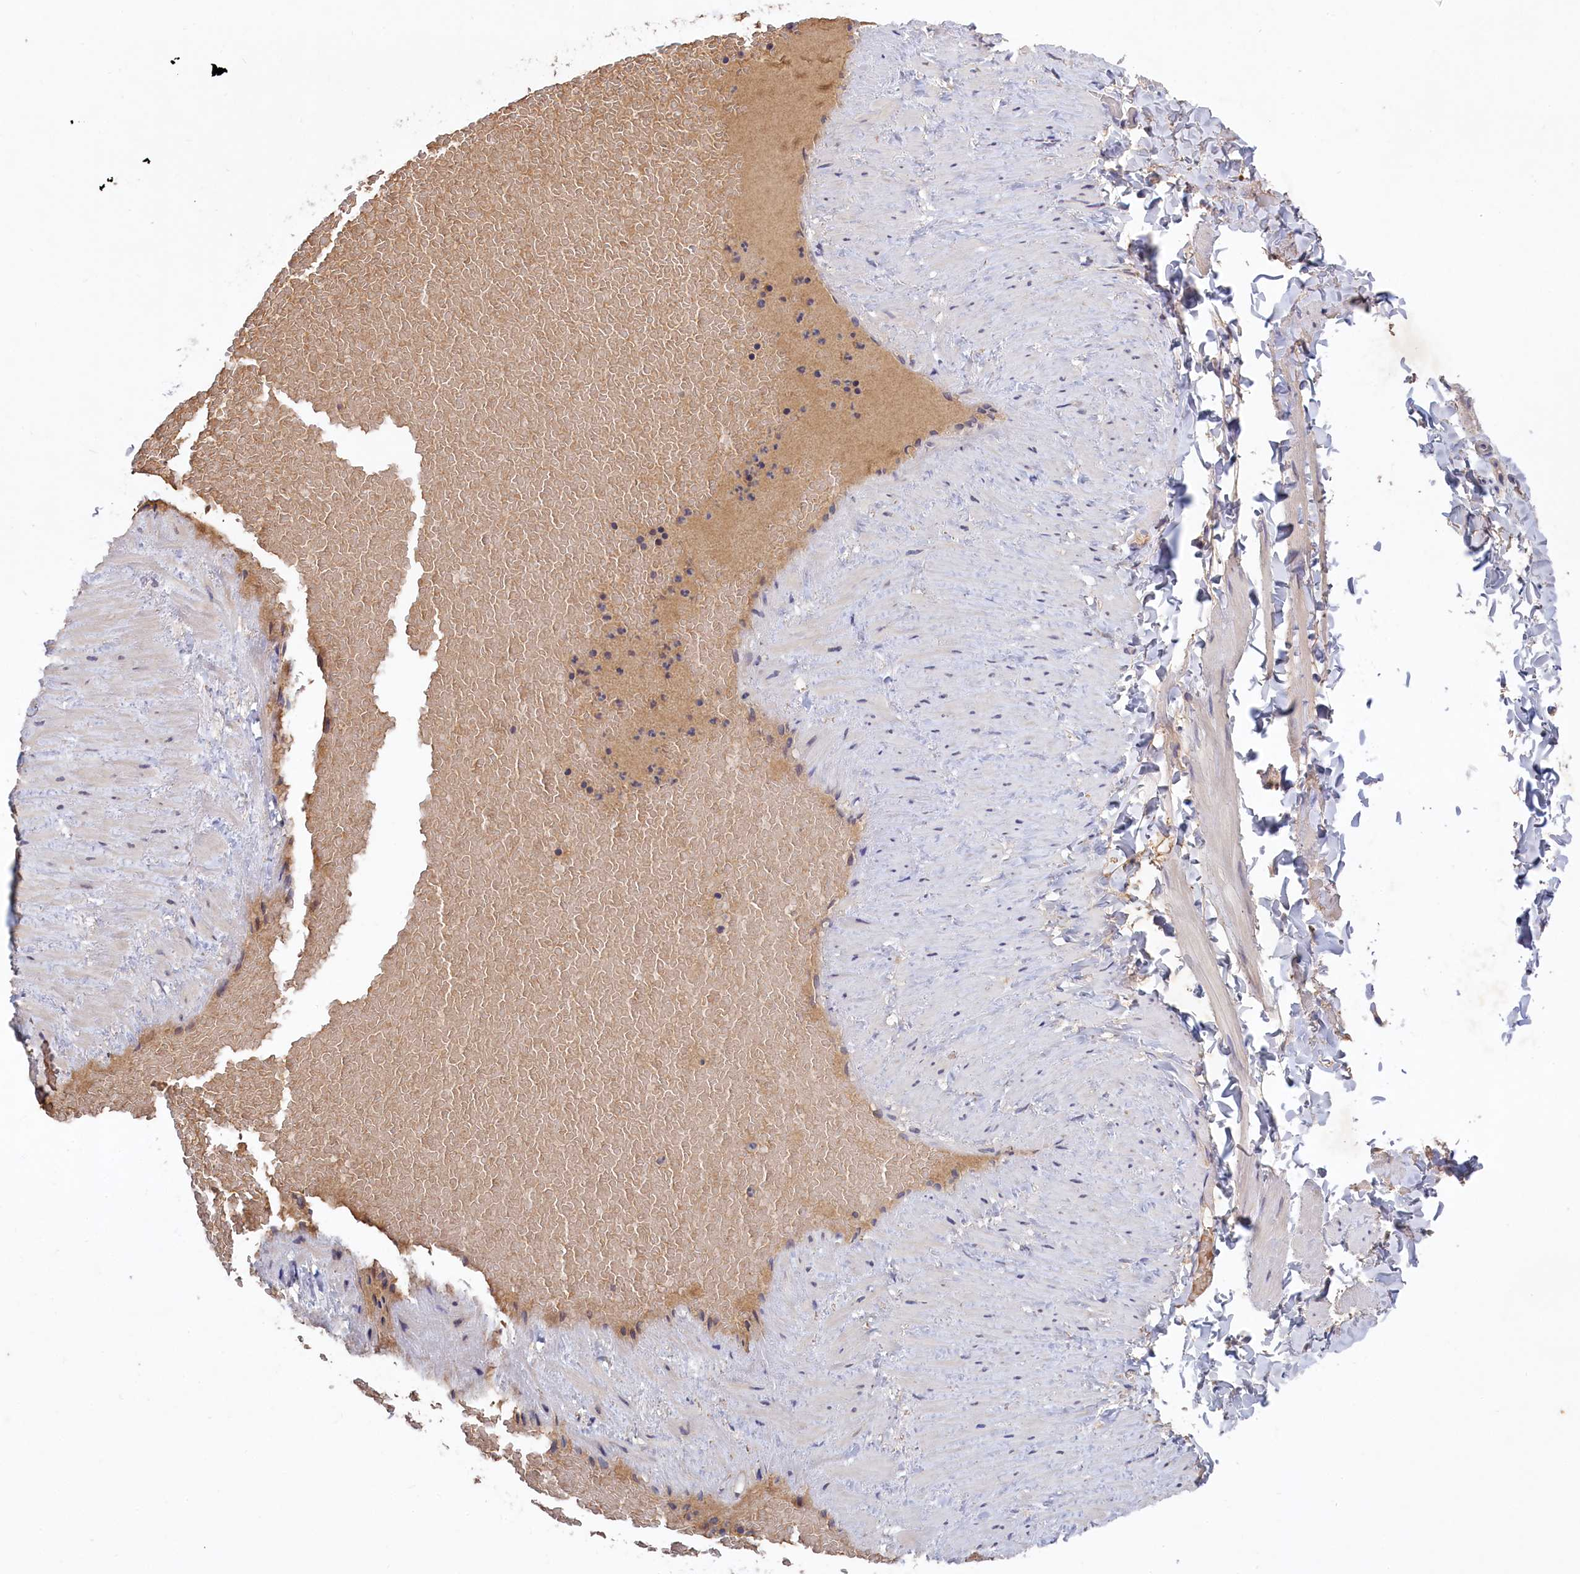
{"staining": {"intensity": "negative", "quantity": "none", "location": "none"}, "tissue": "adipose tissue", "cell_type": "Adipocytes", "image_type": "normal", "snomed": [{"axis": "morphology", "description": "Normal tissue, NOS"}, {"axis": "topography", "description": "Adipose tissue"}, {"axis": "topography", "description": "Vascular tissue"}, {"axis": "topography", "description": "Peripheral nerve tissue"}], "caption": "Immunohistochemistry (IHC) micrograph of unremarkable adipose tissue stained for a protein (brown), which exhibits no expression in adipocytes.", "gene": "CELF5", "patient": {"sex": "male", "age": 25}}